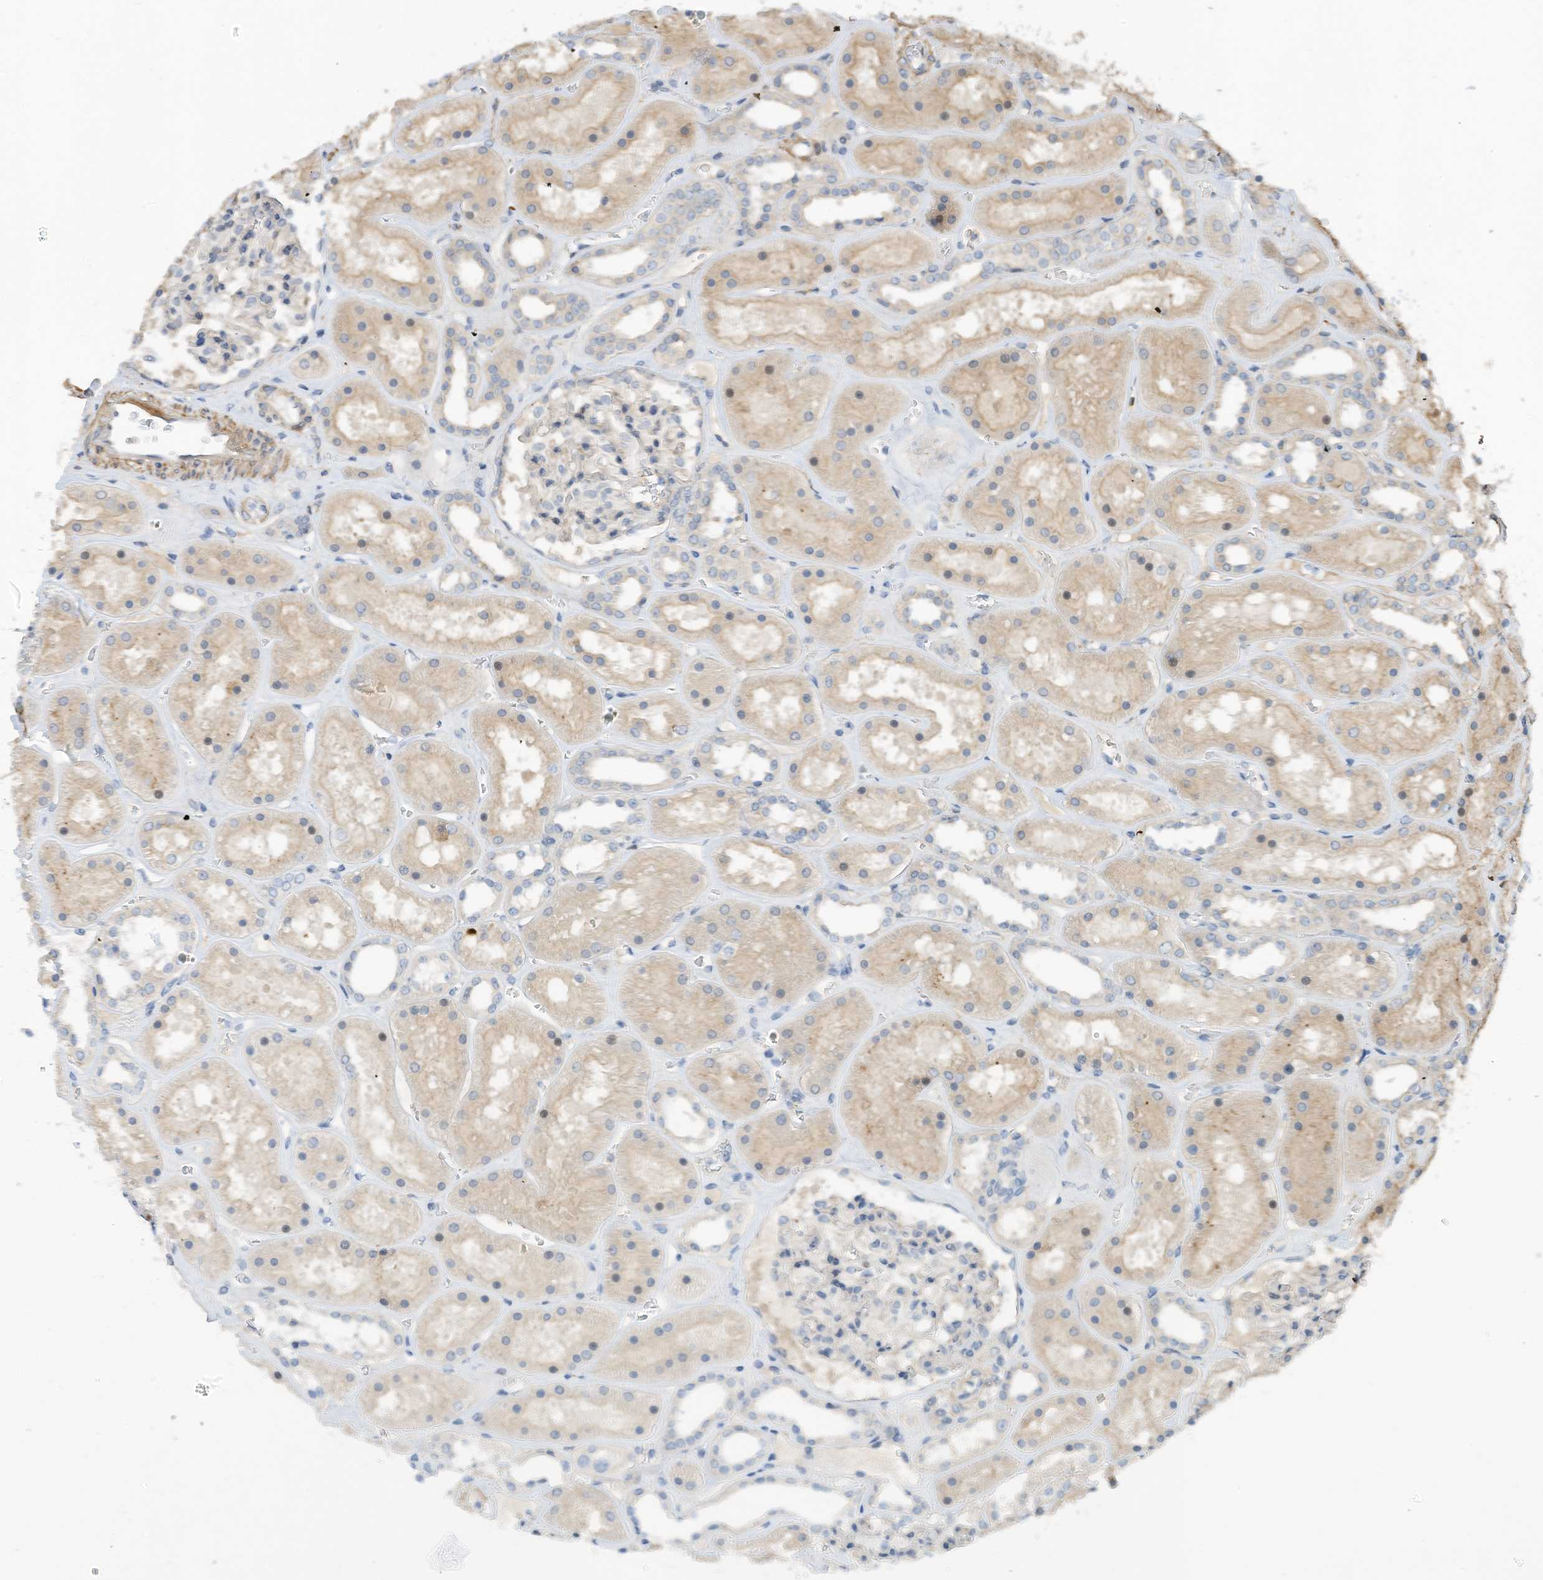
{"staining": {"intensity": "negative", "quantity": "none", "location": "none"}, "tissue": "kidney", "cell_type": "Cells in glomeruli", "image_type": "normal", "snomed": [{"axis": "morphology", "description": "Normal tissue, NOS"}, {"axis": "topography", "description": "Kidney"}], "caption": "The image displays no staining of cells in glomeruli in normal kidney.", "gene": "SLFN14", "patient": {"sex": "female", "age": 41}}